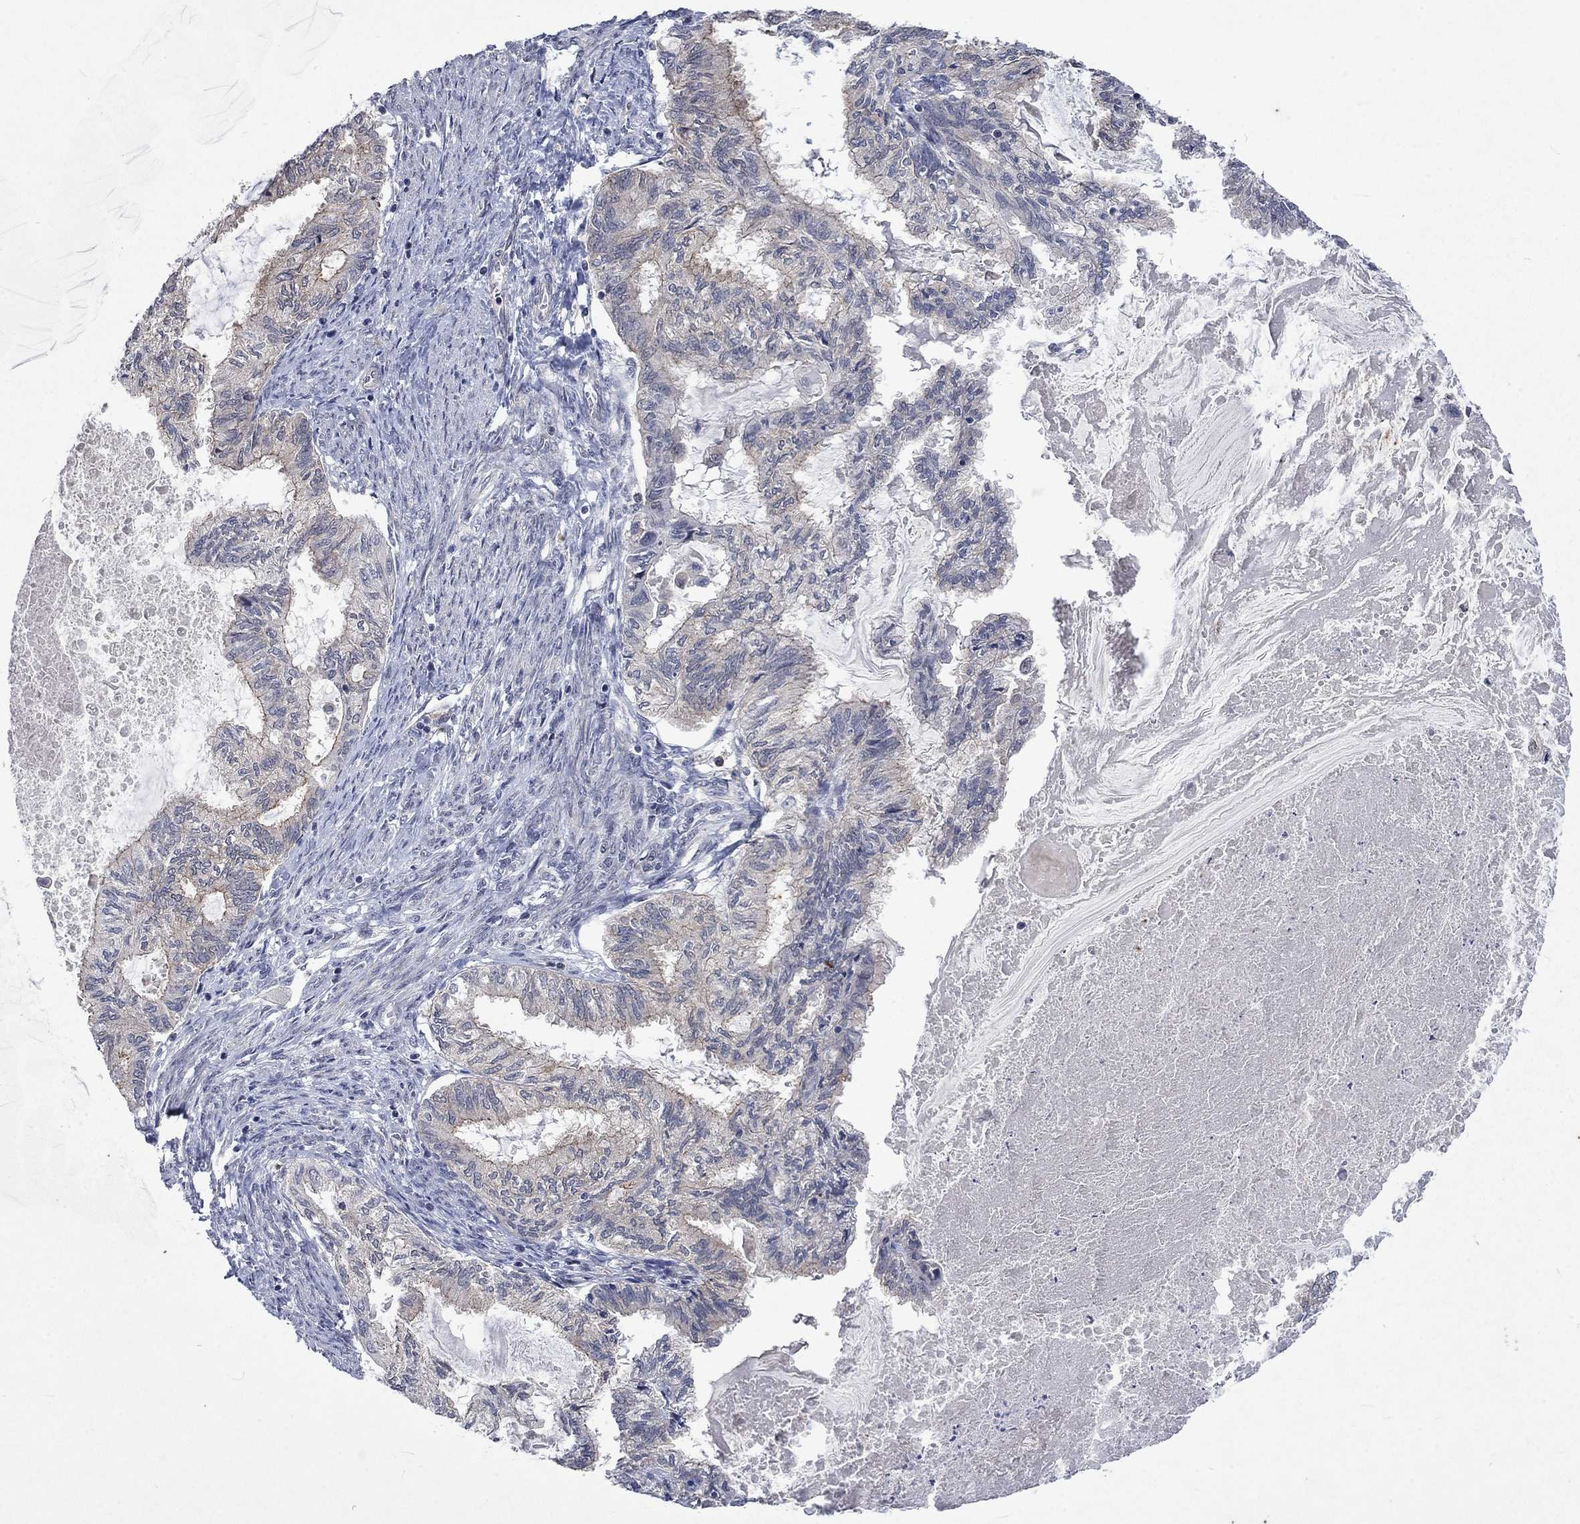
{"staining": {"intensity": "moderate", "quantity": "<25%", "location": "cytoplasmic/membranous"}, "tissue": "endometrial cancer", "cell_type": "Tumor cells", "image_type": "cancer", "snomed": [{"axis": "morphology", "description": "Adenocarcinoma, NOS"}, {"axis": "topography", "description": "Endometrium"}], "caption": "An immunohistochemistry (IHC) micrograph of tumor tissue is shown. Protein staining in brown shows moderate cytoplasmic/membranous positivity in adenocarcinoma (endometrial) within tumor cells.", "gene": "PPP1R9A", "patient": {"sex": "female", "age": 86}}